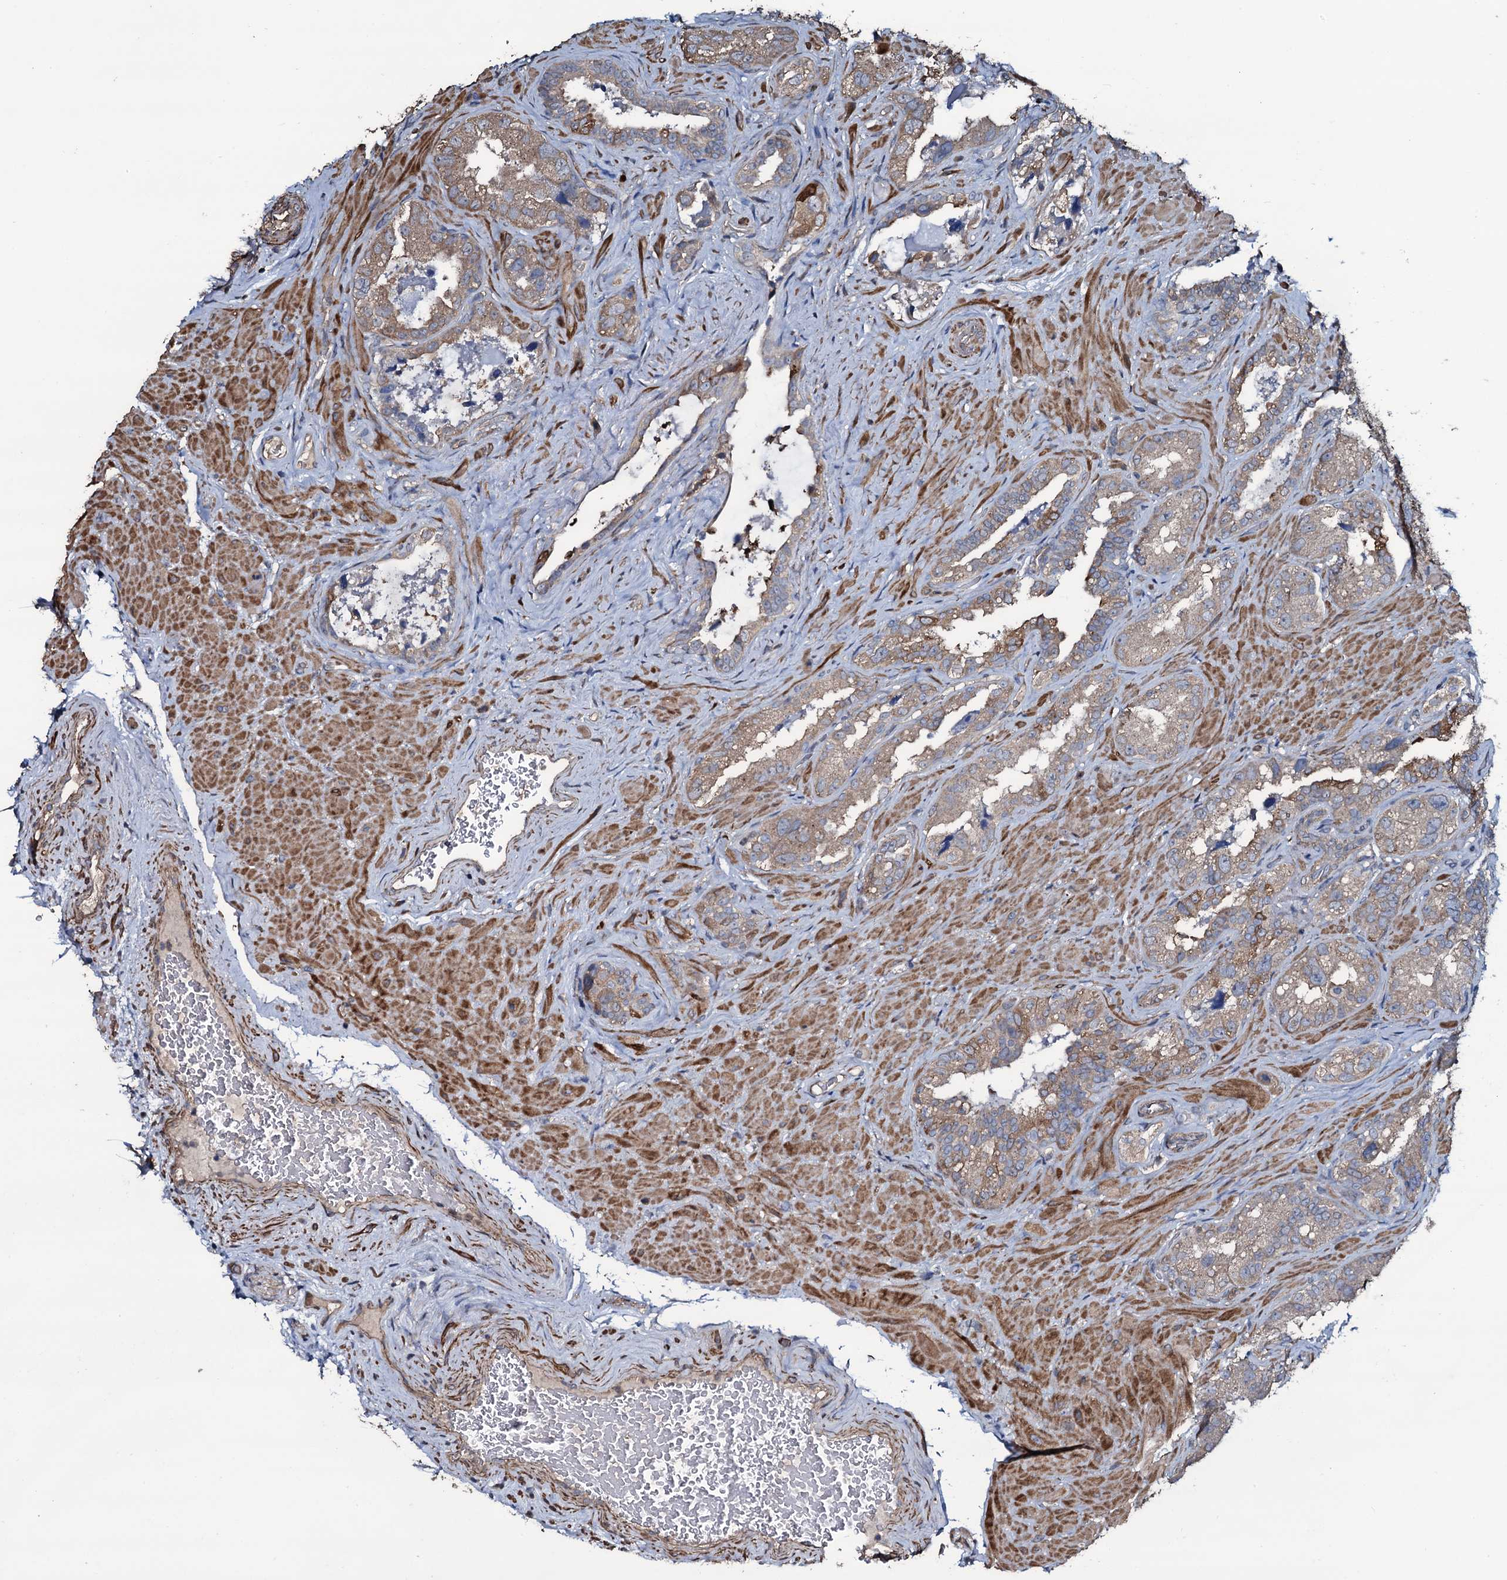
{"staining": {"intensity": "moderate", "quantity": "<25%", "location": "cytoplasmic/membranous"}, "tissue": "seminal vesicle", "cell_type": "Glandular cells", "image_type": "normal", "snomed": [{"axis": "morphology", "description": "Normal tissue, NOS"}, {"axis": "topography", "description": "Seminal veicle"}, {"axis": "topography", "description": "Peripheral nerve tissue"}], "caption": "Brown immunohistochemical staining in normal human seminal vesicle reveals moderate cytoplasmic/membranous expression in about <25% of glandular cells.", "gene": "WIPF3", "patient": {"sex": "male", "age": 67}}